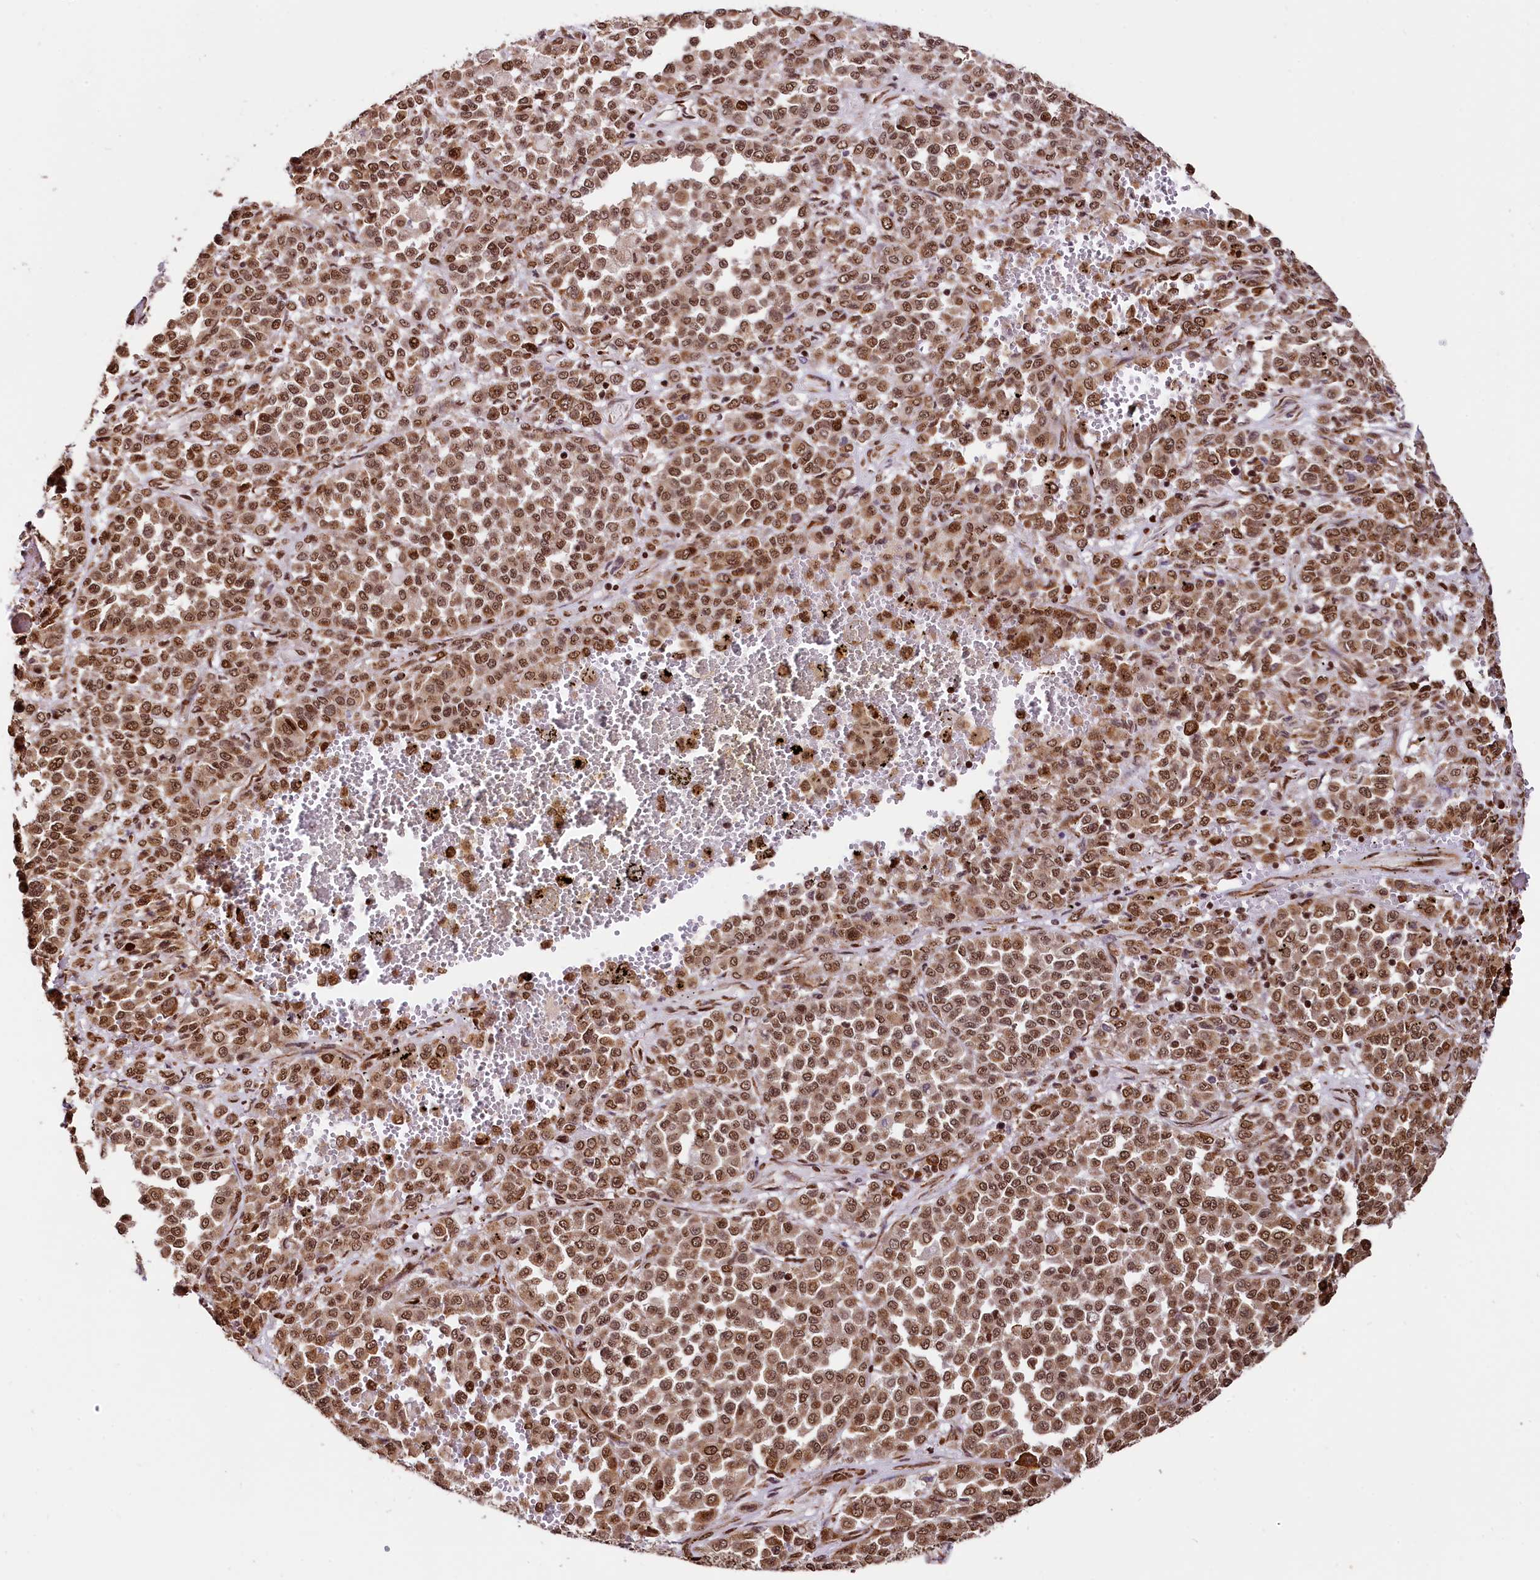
{"staining": {"intensity": "moderate", "quantity": ">75%", "location": "cytoplasmic/membranous,nuclear"}, "tissue": "melanoma", "cell_type": "Tumor cells", "image_type": "cancer", "snomed": [{"axis": "morphology", "description": "Malignant melanoma, Metastatic site"}, {"axis": "topography", "description": "Pancreas"}], "caption": "A histopathology image of human melanoma stained for a protein exhibits moderate cytoplasmic/membranous and nuclear brown staining in tumor cells.", "gene": "PDS5B", "patient": {"sex": "female", "age": 30}}